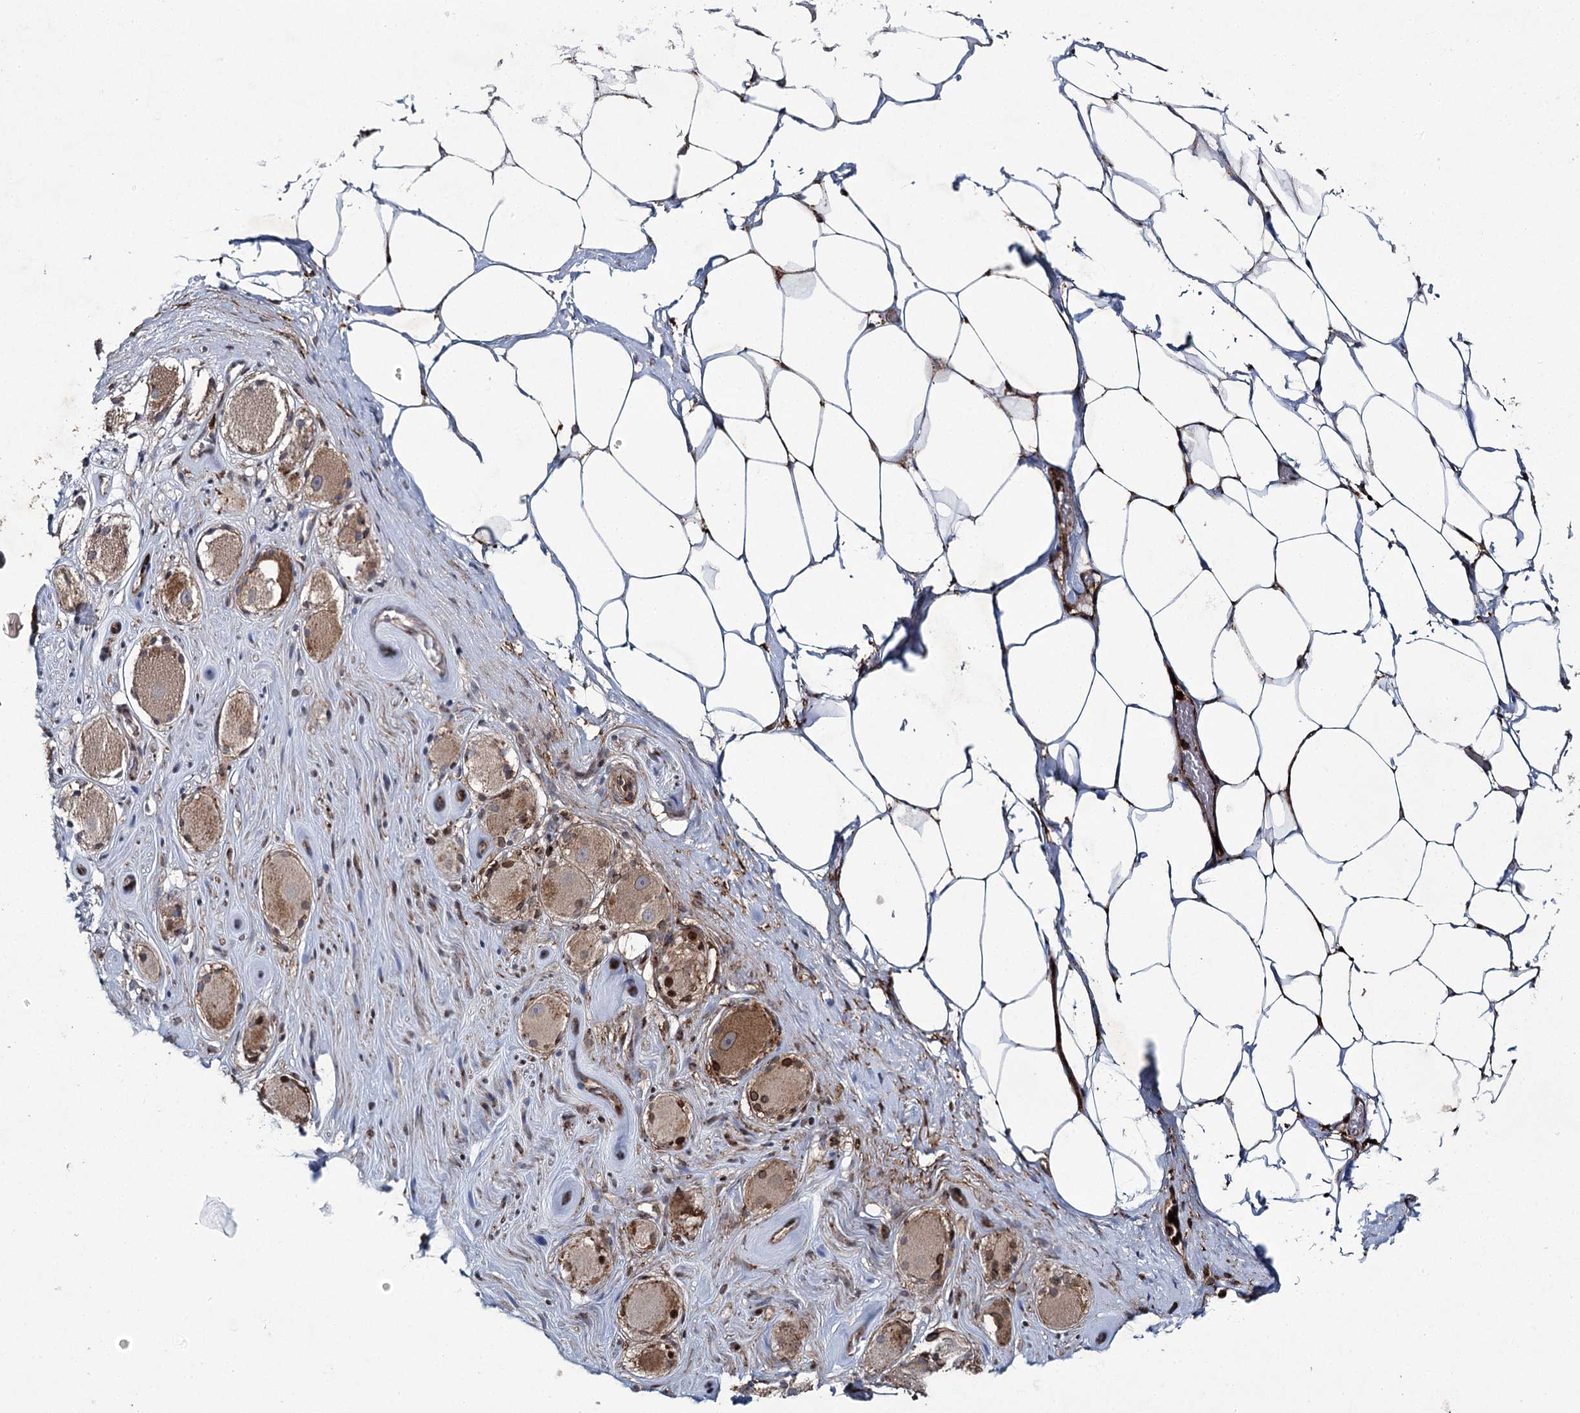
{"staining": {"intensity": "strong", "quantity": ">75%", "location": "cytoplasmic/membranous"}, "tissue": "adipose tissue", "cell_type": "Adipocytes", "image_type": "normal", "snomed": [{"axis": "morphology", "description": "Normal tissue, NOS"}, {"axis": "morphology", "description": "Adenocarcinoma, Low grade"}, {"axis": "topography", "description": "Prostate"}, {"axis": "topography", "description": "Peripheral nerve tissue"}], "caption": "A photomicrograph of adipose tissue stained for a protein displays strong cytoplasmic/membranous brown staining in adipocytes.", "gene": "DCUN1D4", "patient": {"sex": "male", "age": 63}}